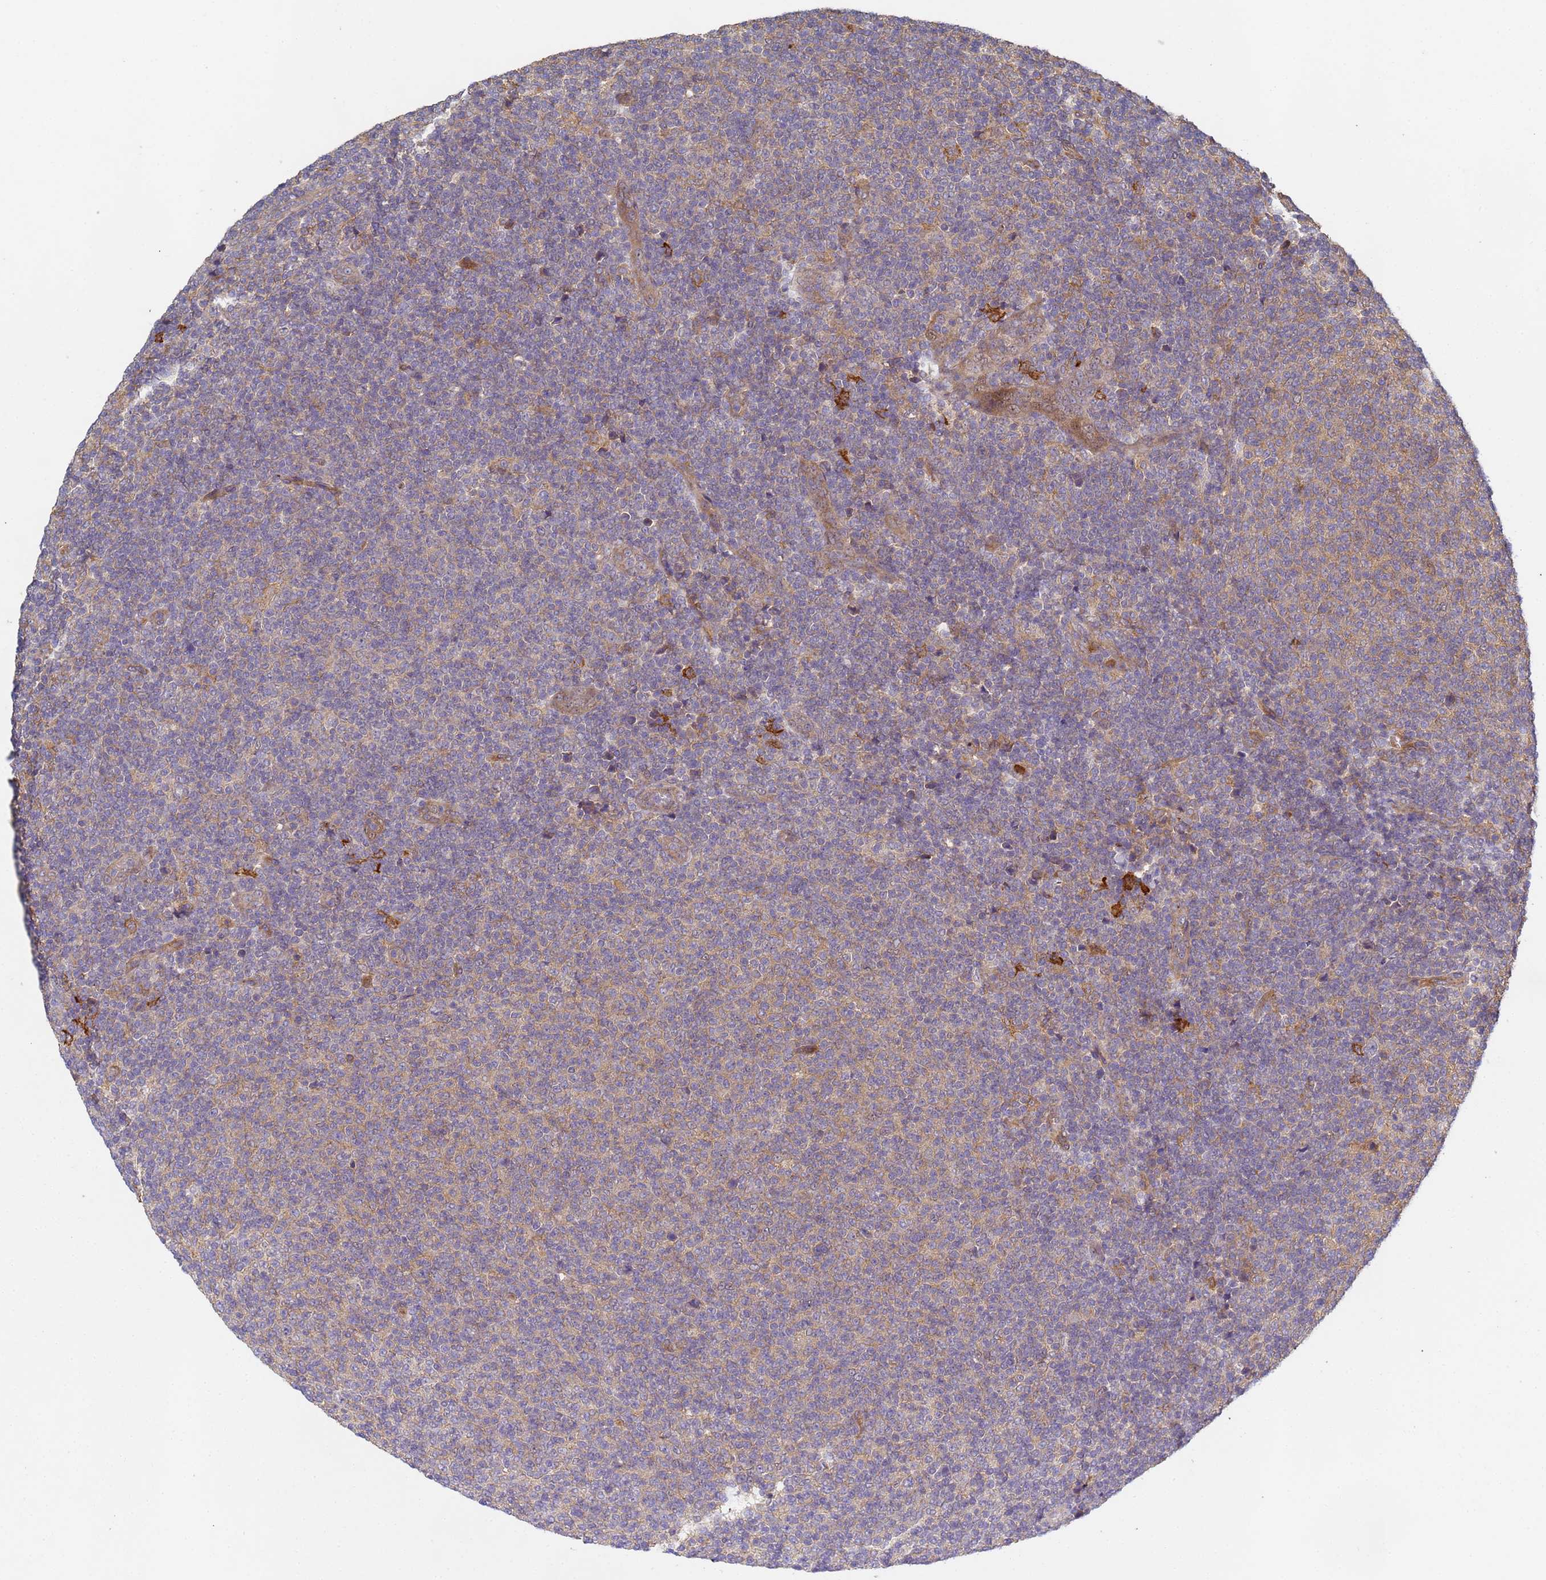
{"staining": {"intensity": "weak", "quantity": "25%-75%", "location": "cytoplasmic/membranous"}, "tissue": "lymphoma", "cell_type": "Tumor cells", "image_type": "cancer", "snomed": [{"axis": "morphology", "description": "Malignant lymphoma, non-Hodgkin's type, Low grade"}, {"axis": "topography", "description": "Lymph node"}], "caption": "IHC (DAB (3,3'-diaminobenzidine)) staining of lymphoma demonstrates weak cytoplasmic/membranous protein positivity in about 25%-75% of tumor cells. Using DAB (3,3'-diaminobenzidine) (brown) and hematoxylin (blue) stains, captured at high magnification using brightfield microscopy.", "gene": "C8orf34", "patient": {"sex": "male", "age": 66}}